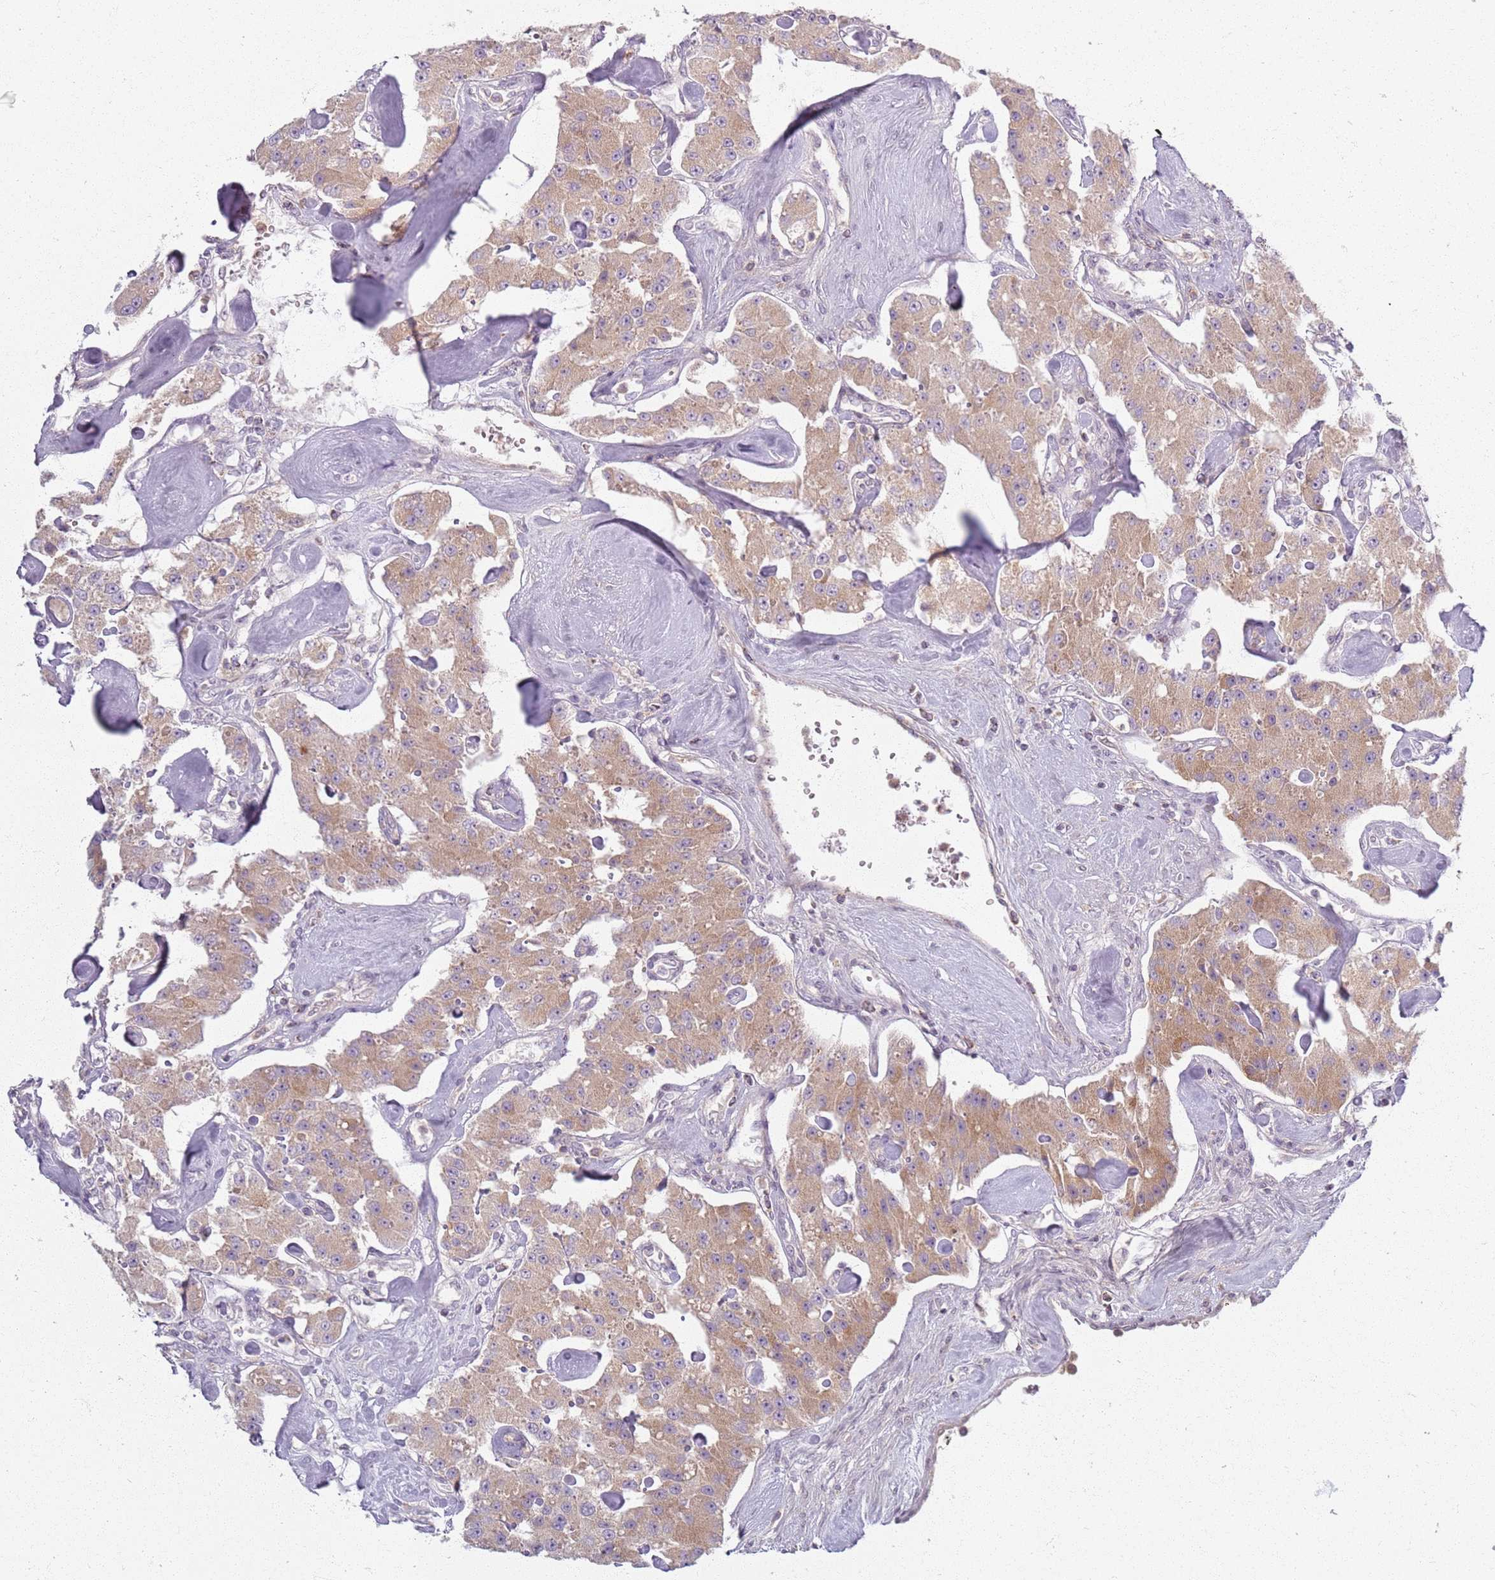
{"staining": {"intensity": "moderate", "quantity": ">75%", "location": "cytoplasmic/membranous"}, "tissue": "carcinoid", "cell_type": "Tumor cells", "image_type": "cancer", "snomed": [{"axis": "morphology", "description": "Carcinoid, malignant, NOS"}, {"axis": "topography", "description": "Pancreas"}], "caption": "Immunohistochemistry histopathology image of carcinoid (malignant) stained for a protein (brown), which displays medium levels of moderate cytoplasmic/membranous staining in approximately >75% of tumor cells.", "gene": "ZDHHC2", "patient": {"sex": "male", "age": 41}}